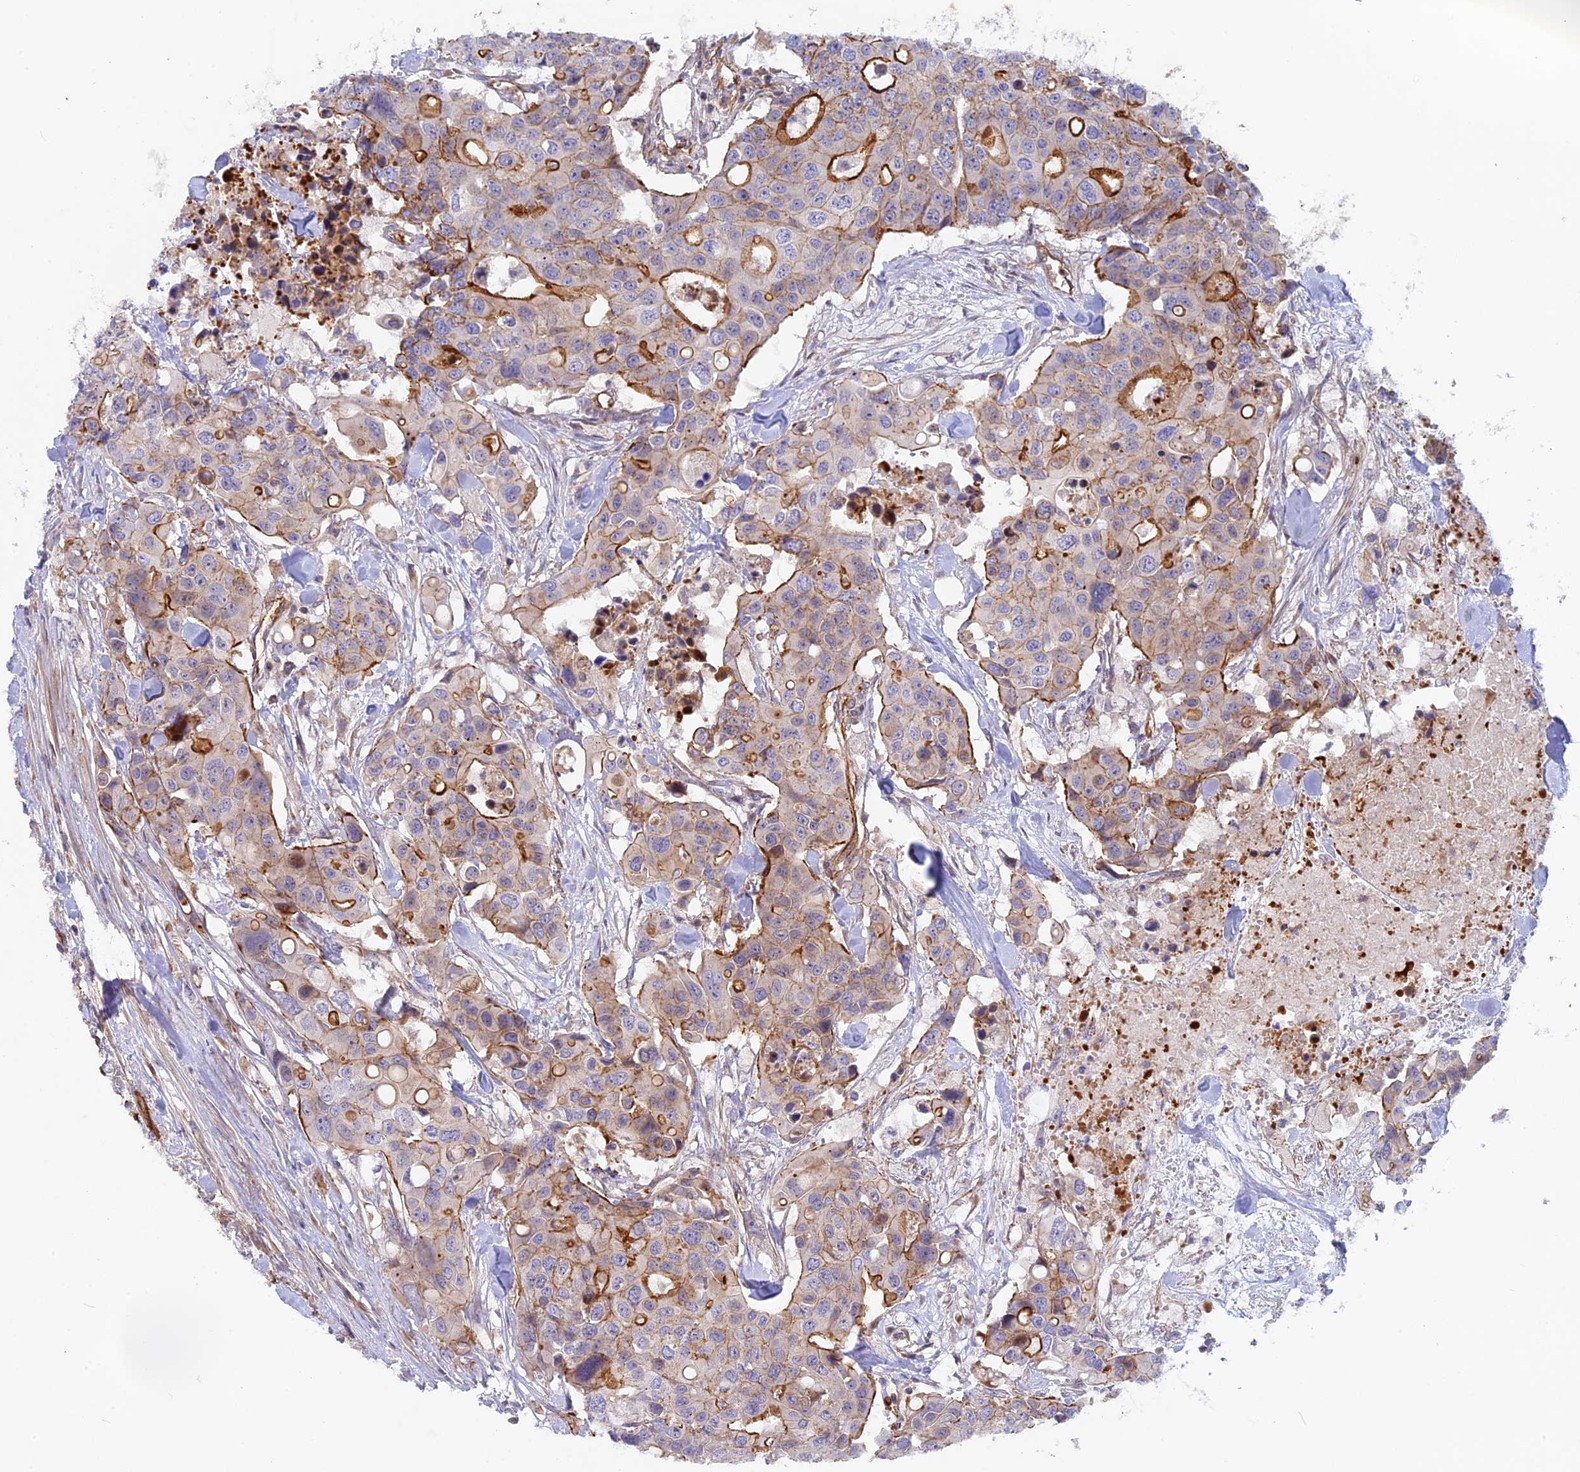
{"staining": {"intensity": "moderate", "quantity": "25%-75%", "location": "cytoplasmic/membranous"}, "tissue": "colorectal cancer", "cell_type": "Tumor cells", "image_type": "cancer", "snomed": [{"axis": "morphology", "description": "Adenocarcinoma, NOS"}, {"axis": "topography", "description": "Colon"}], "caption": "A micrograph of colorectal adenocarcinoma stained for a protein displays moderate cytoplasmic/membranous brown staining in tumor cells.", "gene": "CNBD2", "patient": {"sex": "male", "age": 77}}